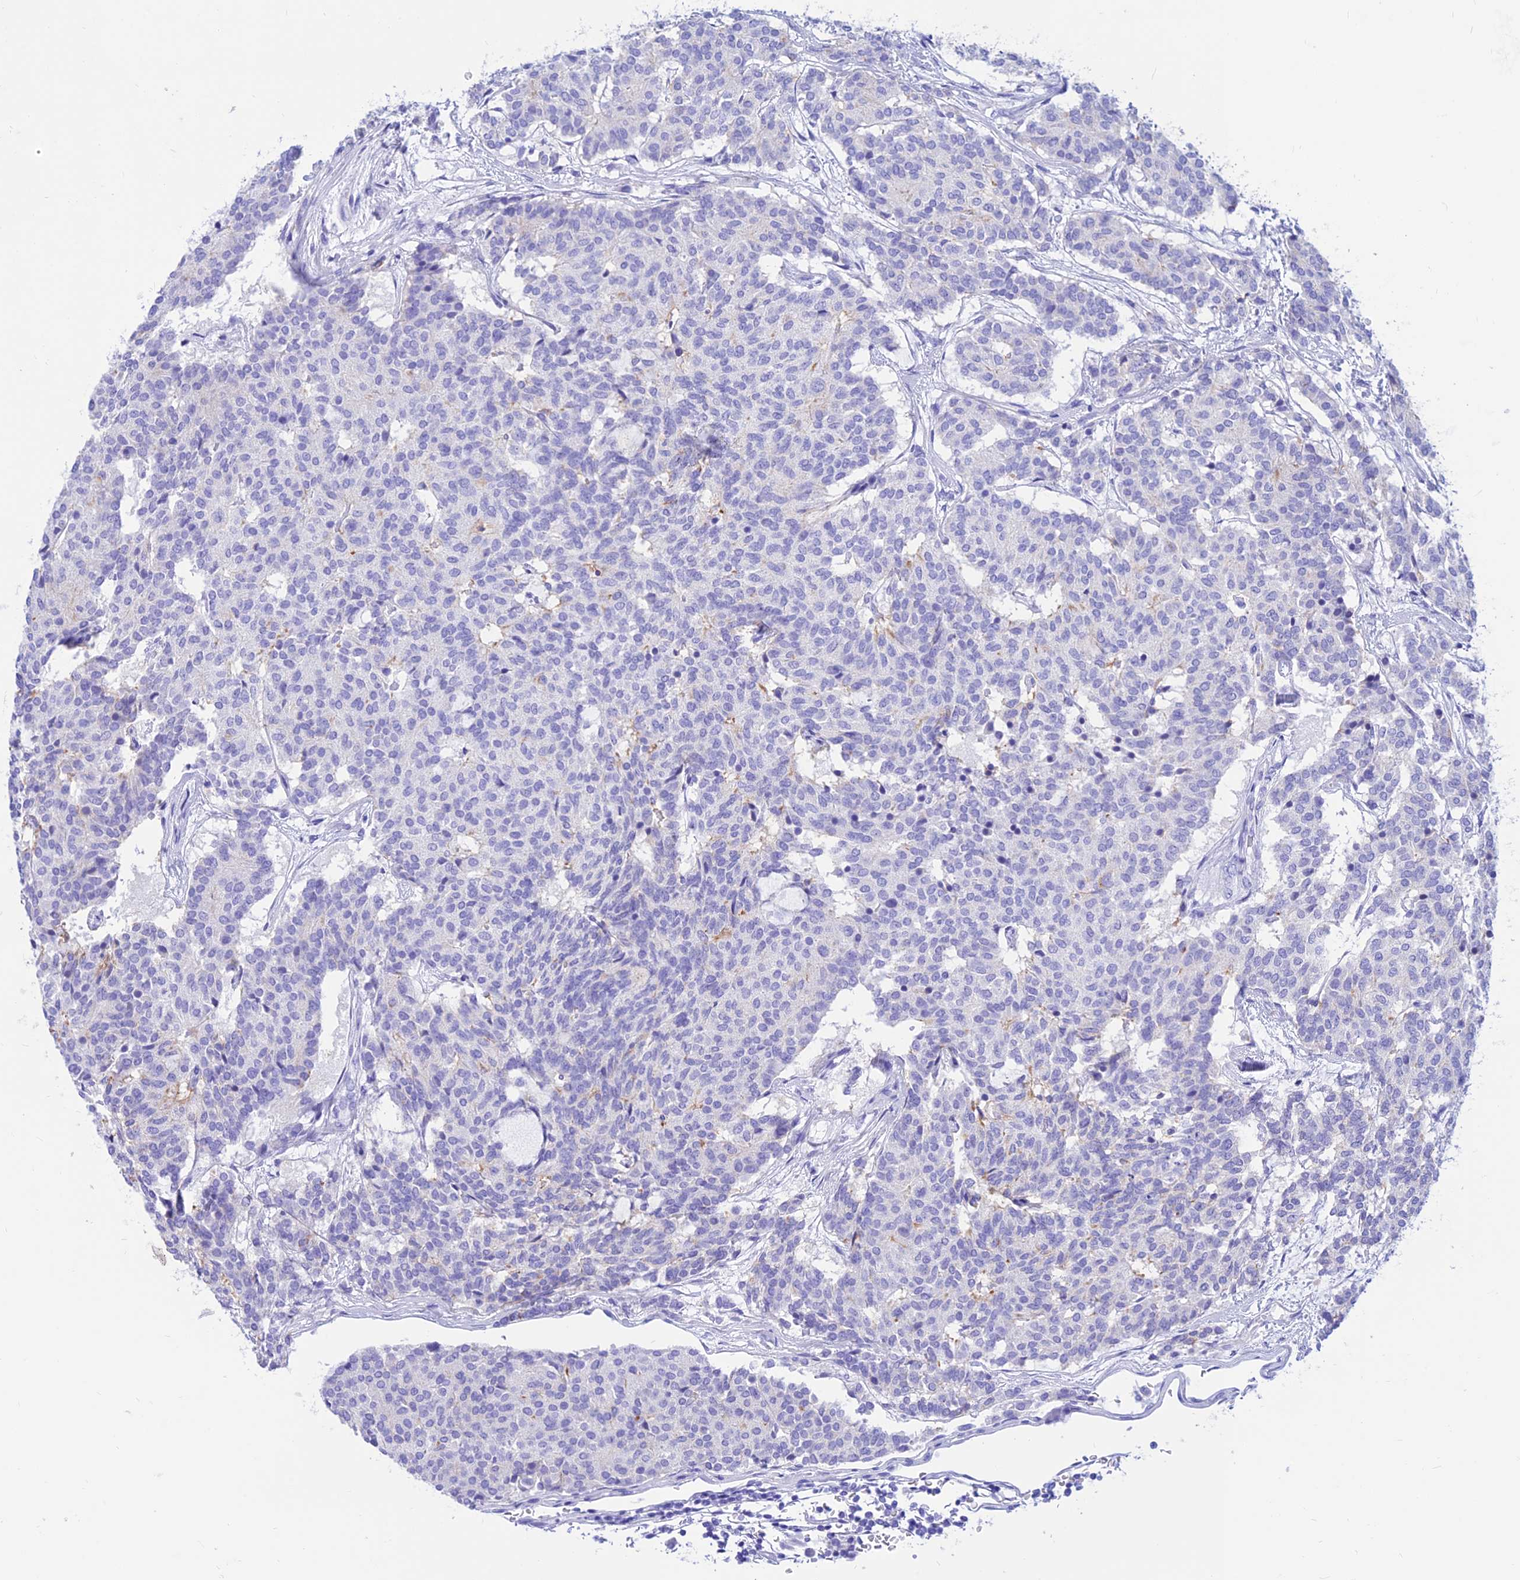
{"staining": {"intensity": "negative", "quantity": "none", "location": "none"}, "tissue": "carcinoid", "cell_type": "Tumor cells", "image_type": "cancer", "snomed": [{"axis": "morphology", "description": "Carcinoid, malignant, NOS"}, {"axis": "topography", "description": "Pancreas"}], "caption": "A histopathology image of human carcinoid is negative for staining in tumor cells.", "gene": "PRNP", "patient": {"sex": "female", "age": 54}}